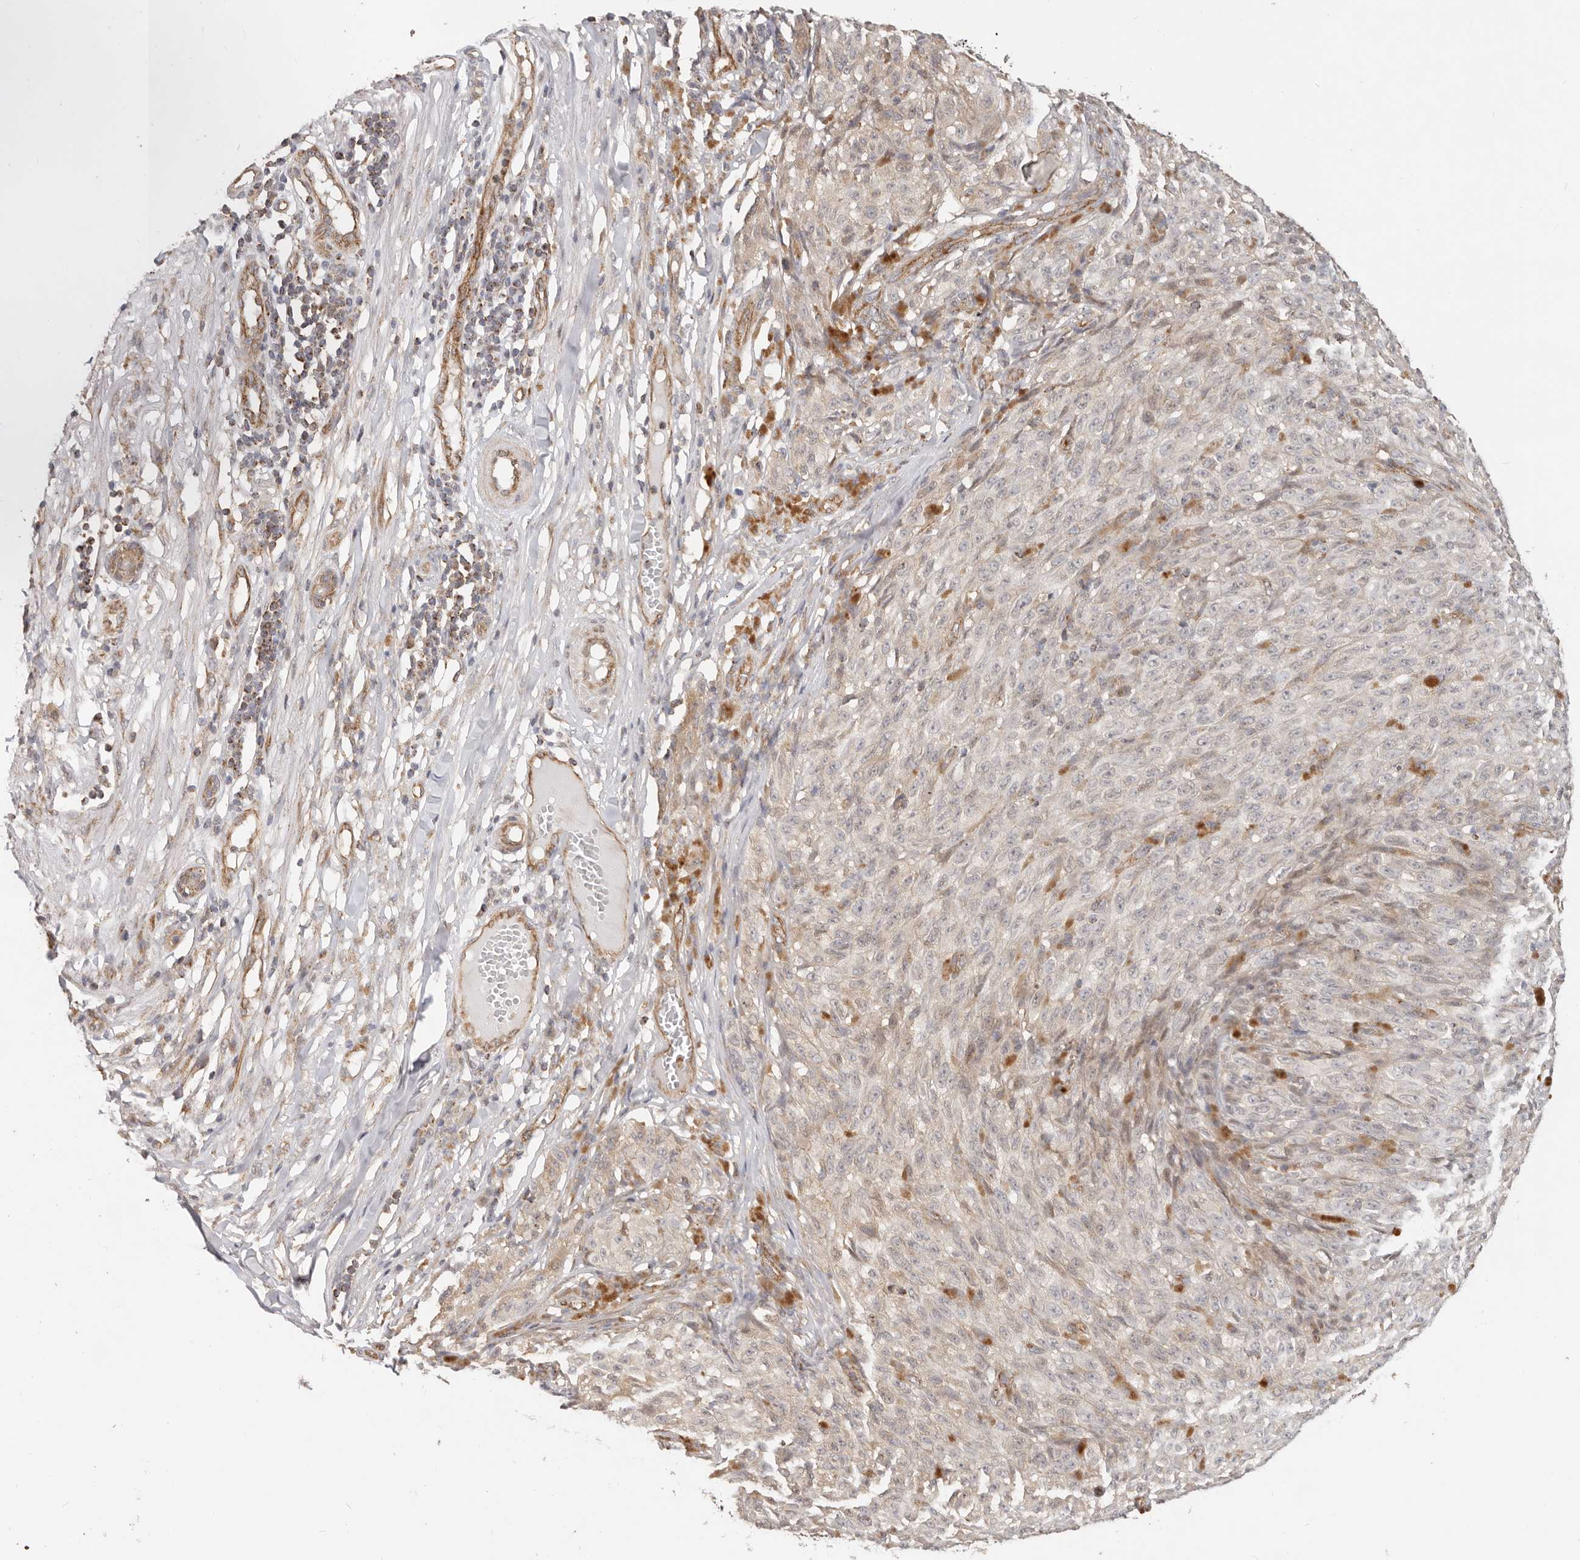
{"staining": {"intensity": "moderate", "quantity": "25%-75%", "location": "cytoplasmic/membranous"}, "tissue": "melanoma", "cell_type": "Tumor cells", "image_type": "cancer", "snomed": [{"axis": "morphology", "description": "Malignant melanoma, NOS"}, {"axis": "topography", "description": "Skin"}], "caption": "This photomicrograph displays immunohistochemistry (IHC) staining of melanoma, with medium moderate cytoplasmic/membranous expression in approximately 25%-75% of tumor cells.", "gene": "USP49", "patient": {"sex": "female", "age": 82}}